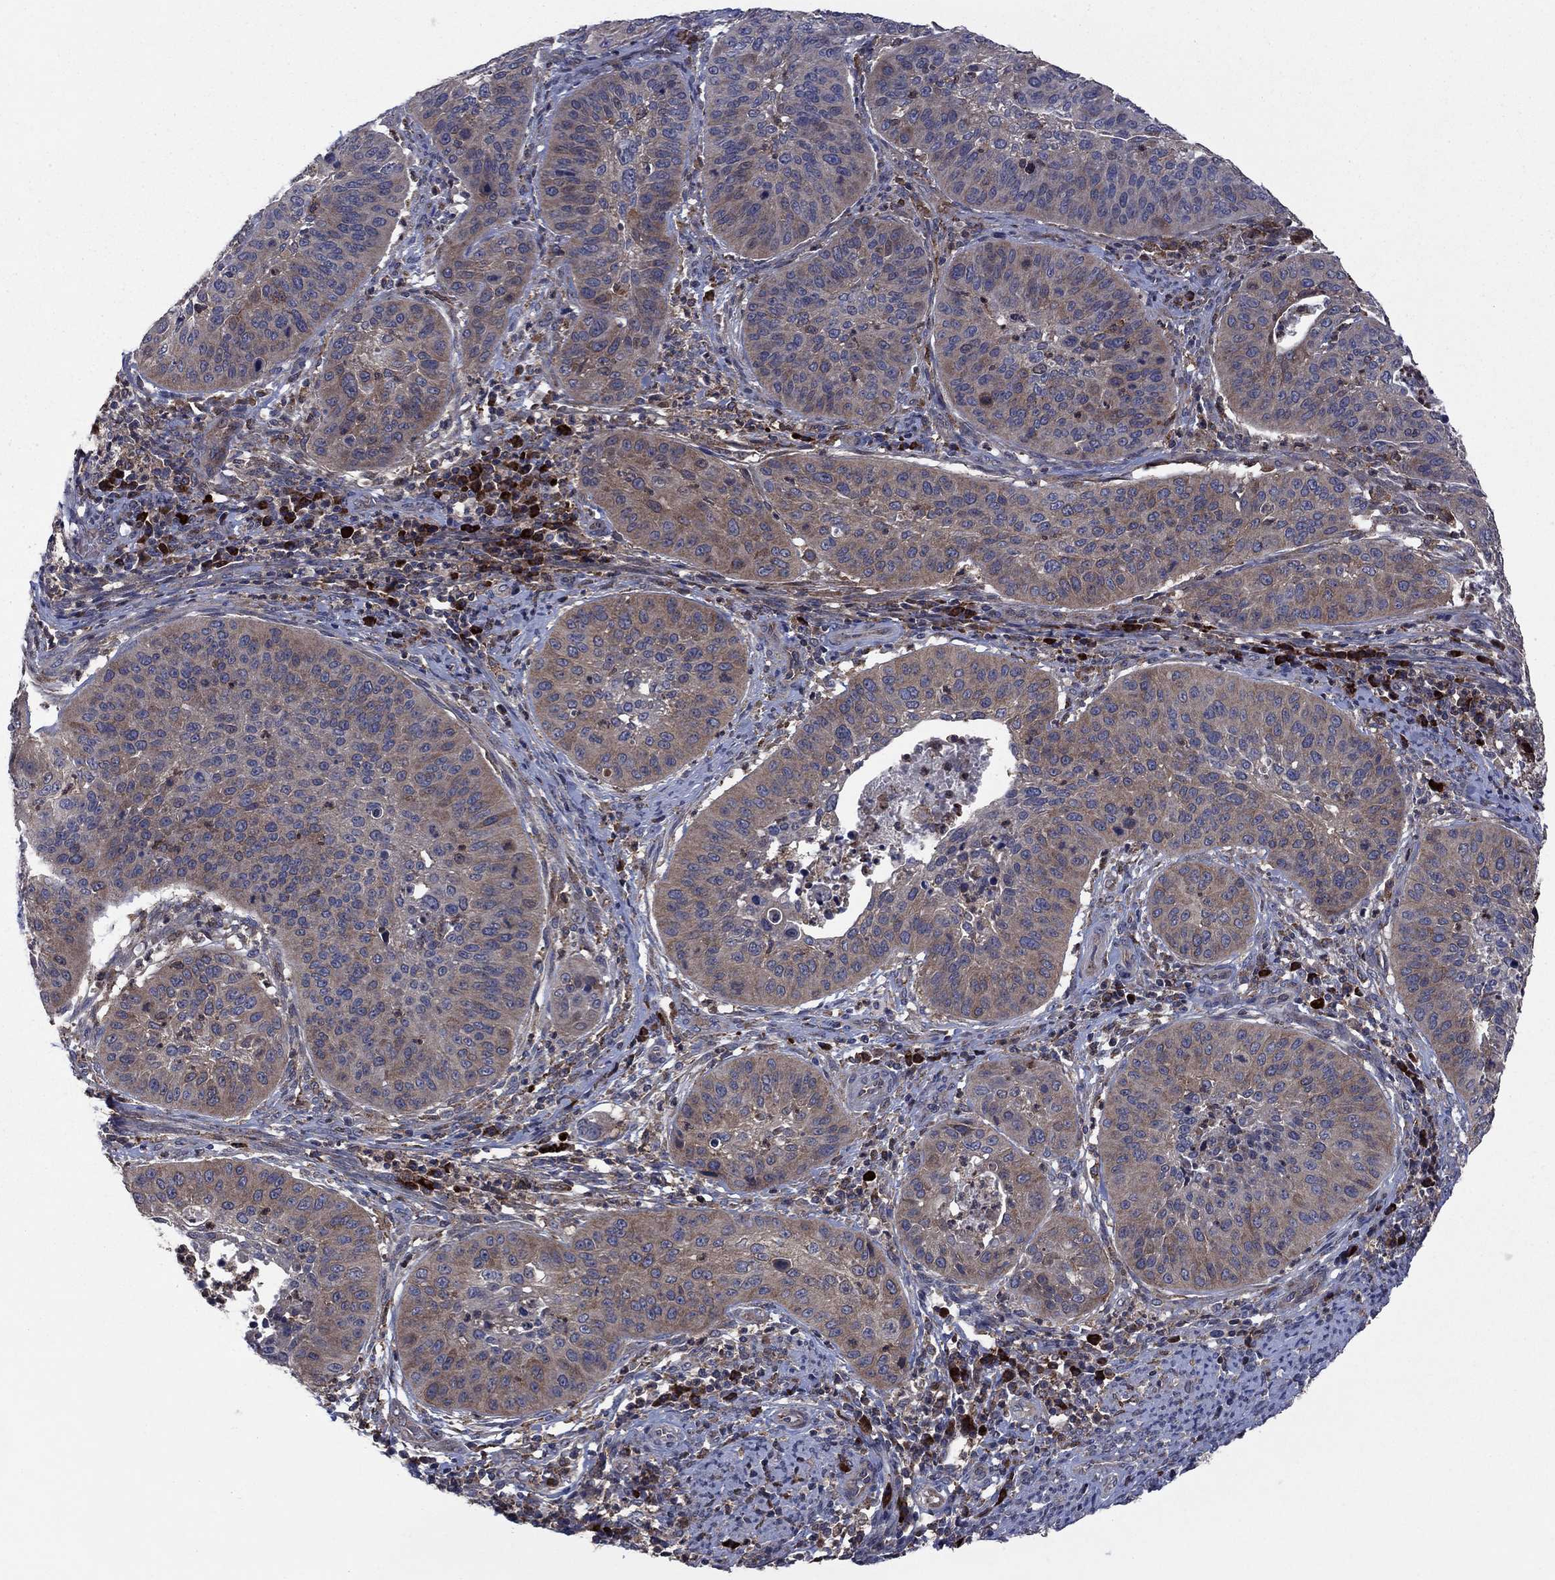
{"staining": {"intensity": "moderate", "quantity": "25%-75%", "location": "cytoplasmic/membranous"}, "tissue": "cervical cancer", "cell_type": "Tumor cells", "image_type": "cancer", "snomed": [{"axis": "morphology", "description": "Normal tissue, NOS"}, {"axis": "morphology", "description": "Squamous cell carcinoma, NOS"}, {"axis": "topography", "description": "Cervix"}], "caption": "This photomicrograph reveals immunohistochemistry (IHC) staining of cervical cancer, with medium moderate cytoplasmic/membranous positivity in approximately 25%-75% of tumor cells.", "gene": "MEA1", "patient": {"sex": "female", "age": 39}}